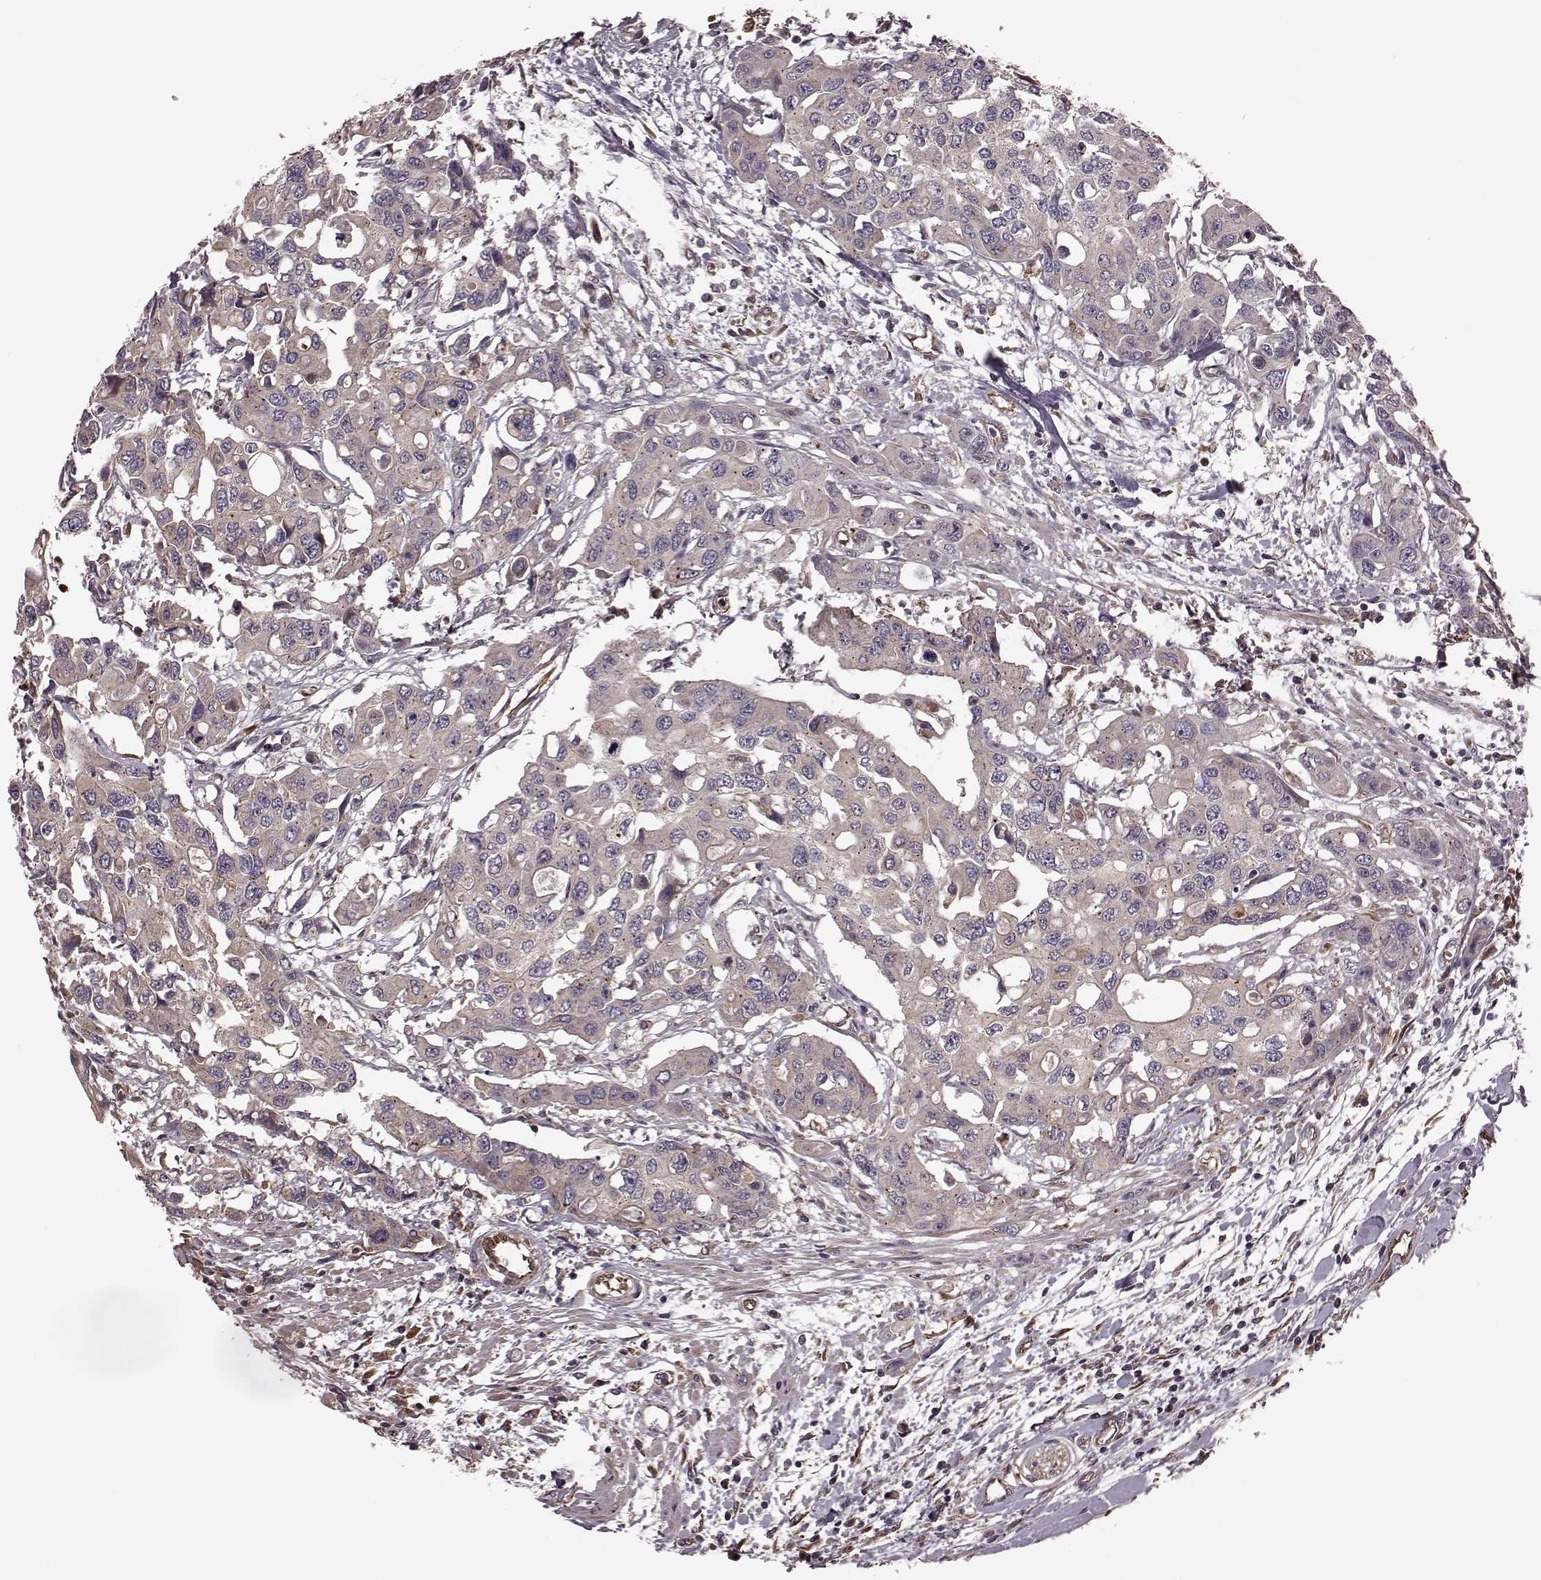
{"staining": {"intensity": "weak", "quantity": ">75%", "location": "cytoplasmic/membranous"}, "tissue": "colorectal cancer", "cell_type": "Tumor cells", "image_type": "cancer", "snomed": [{"axis": "morphology", "description": "Adenocarcinoma, NOS"}, {"axis": "topography", "description": "Colon"}], "caption": "Colorectal cancer stained for a protein reveals weak cytoplasmic/membranous positivity in tumor cells.", "gene": "NTF3", "patient": {"sex": "male", "age": 77}}